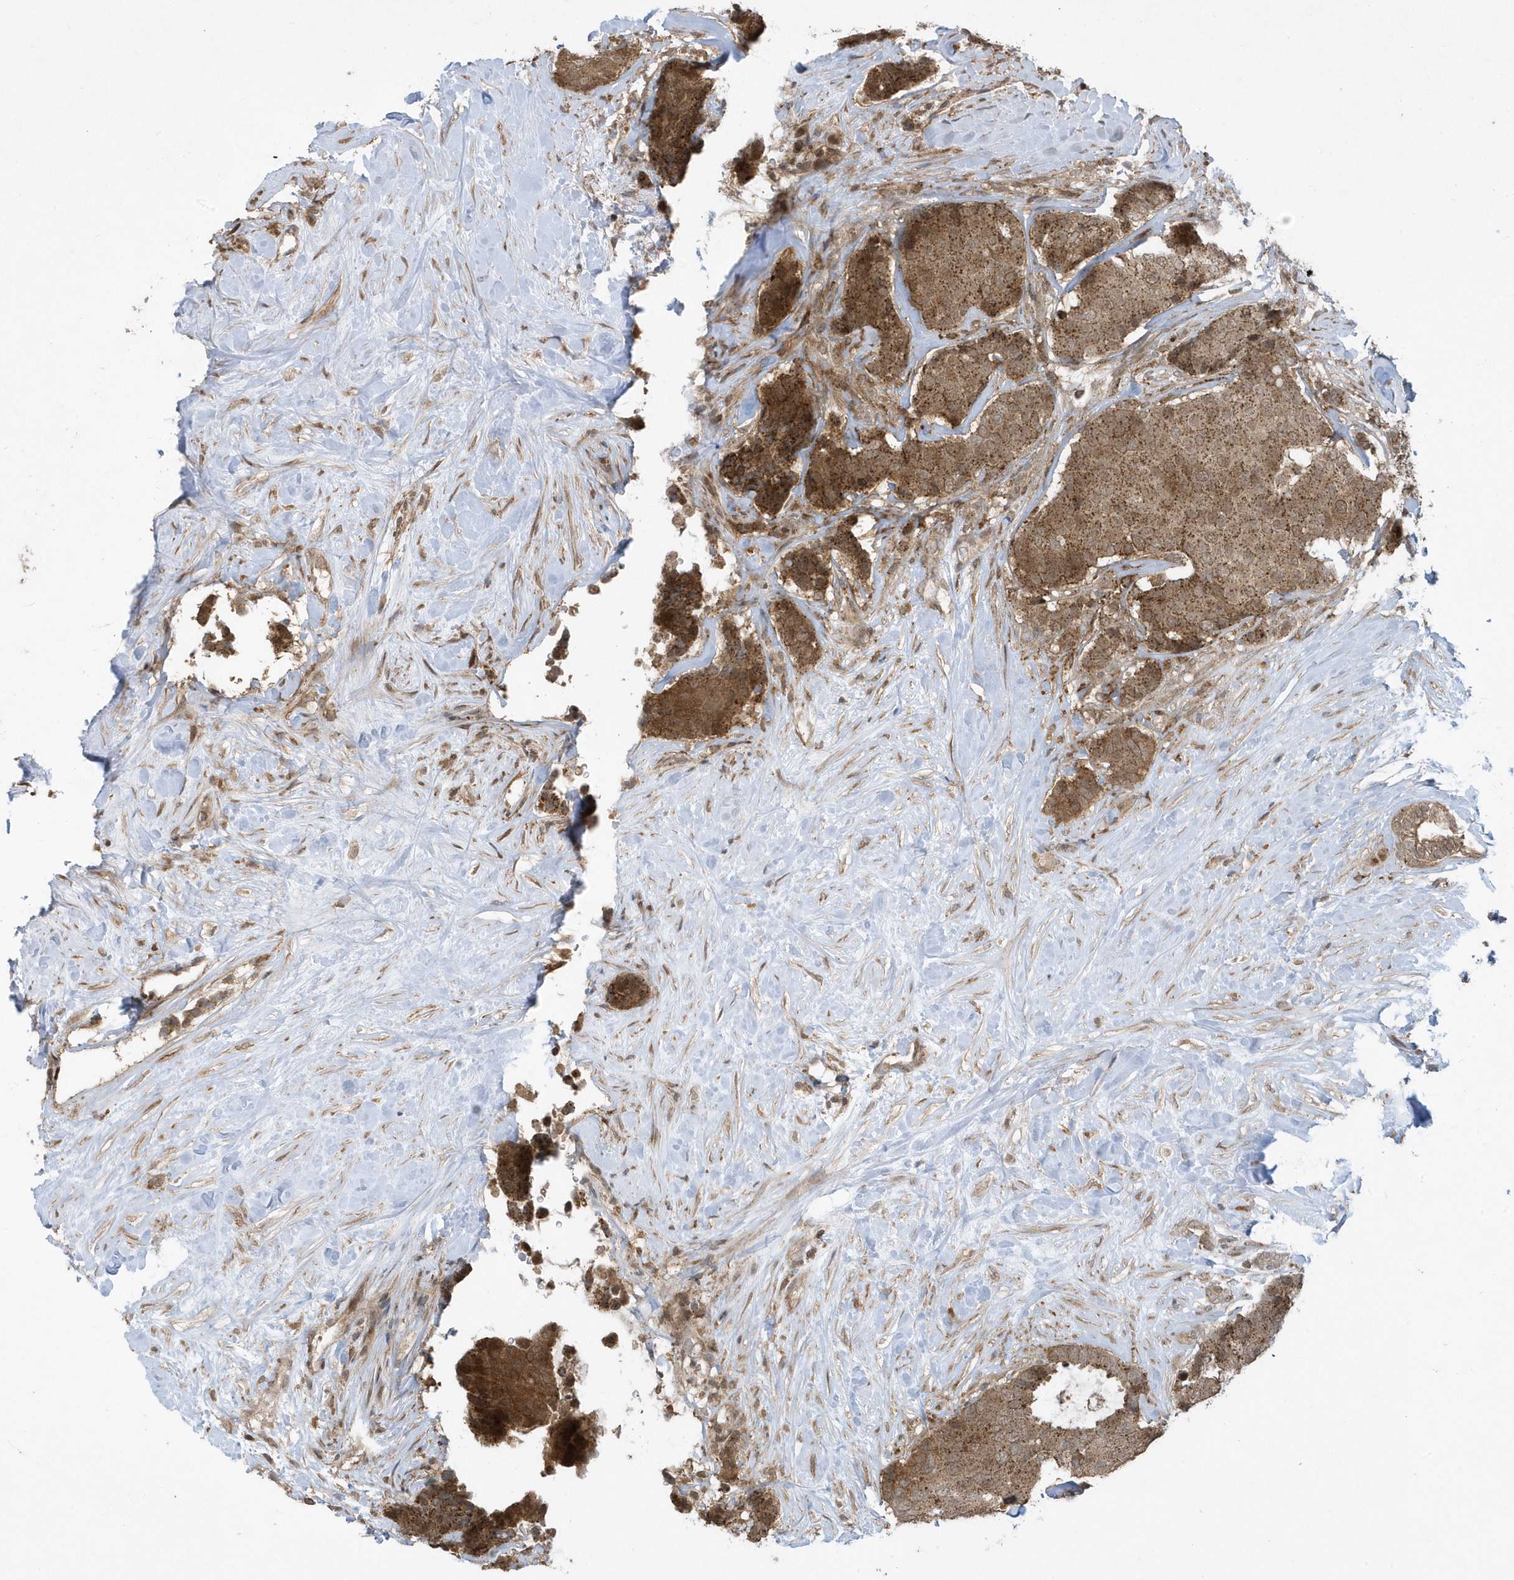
{"staining": {"intensity": "moderate", "quantity": ">75%", "location": "cytoplasmic/membranous"}, "tissue": "breast cancer", "cell_type": "Tumor cells", "image_type": "cancer", "snomed": [{"axis": "morphology", "description": "Duct carcinoma"}, {"axis": "topography", "description": "Breast"}], "caption": "A medium amount of moderate cytoplasmic/membranous expression is present in approximately >75% of tumor cells in breast cancer (intraductal carcinoma) tissue.", "gene": "STAMBP", "patient": {"sex": "female", "age": 75}}